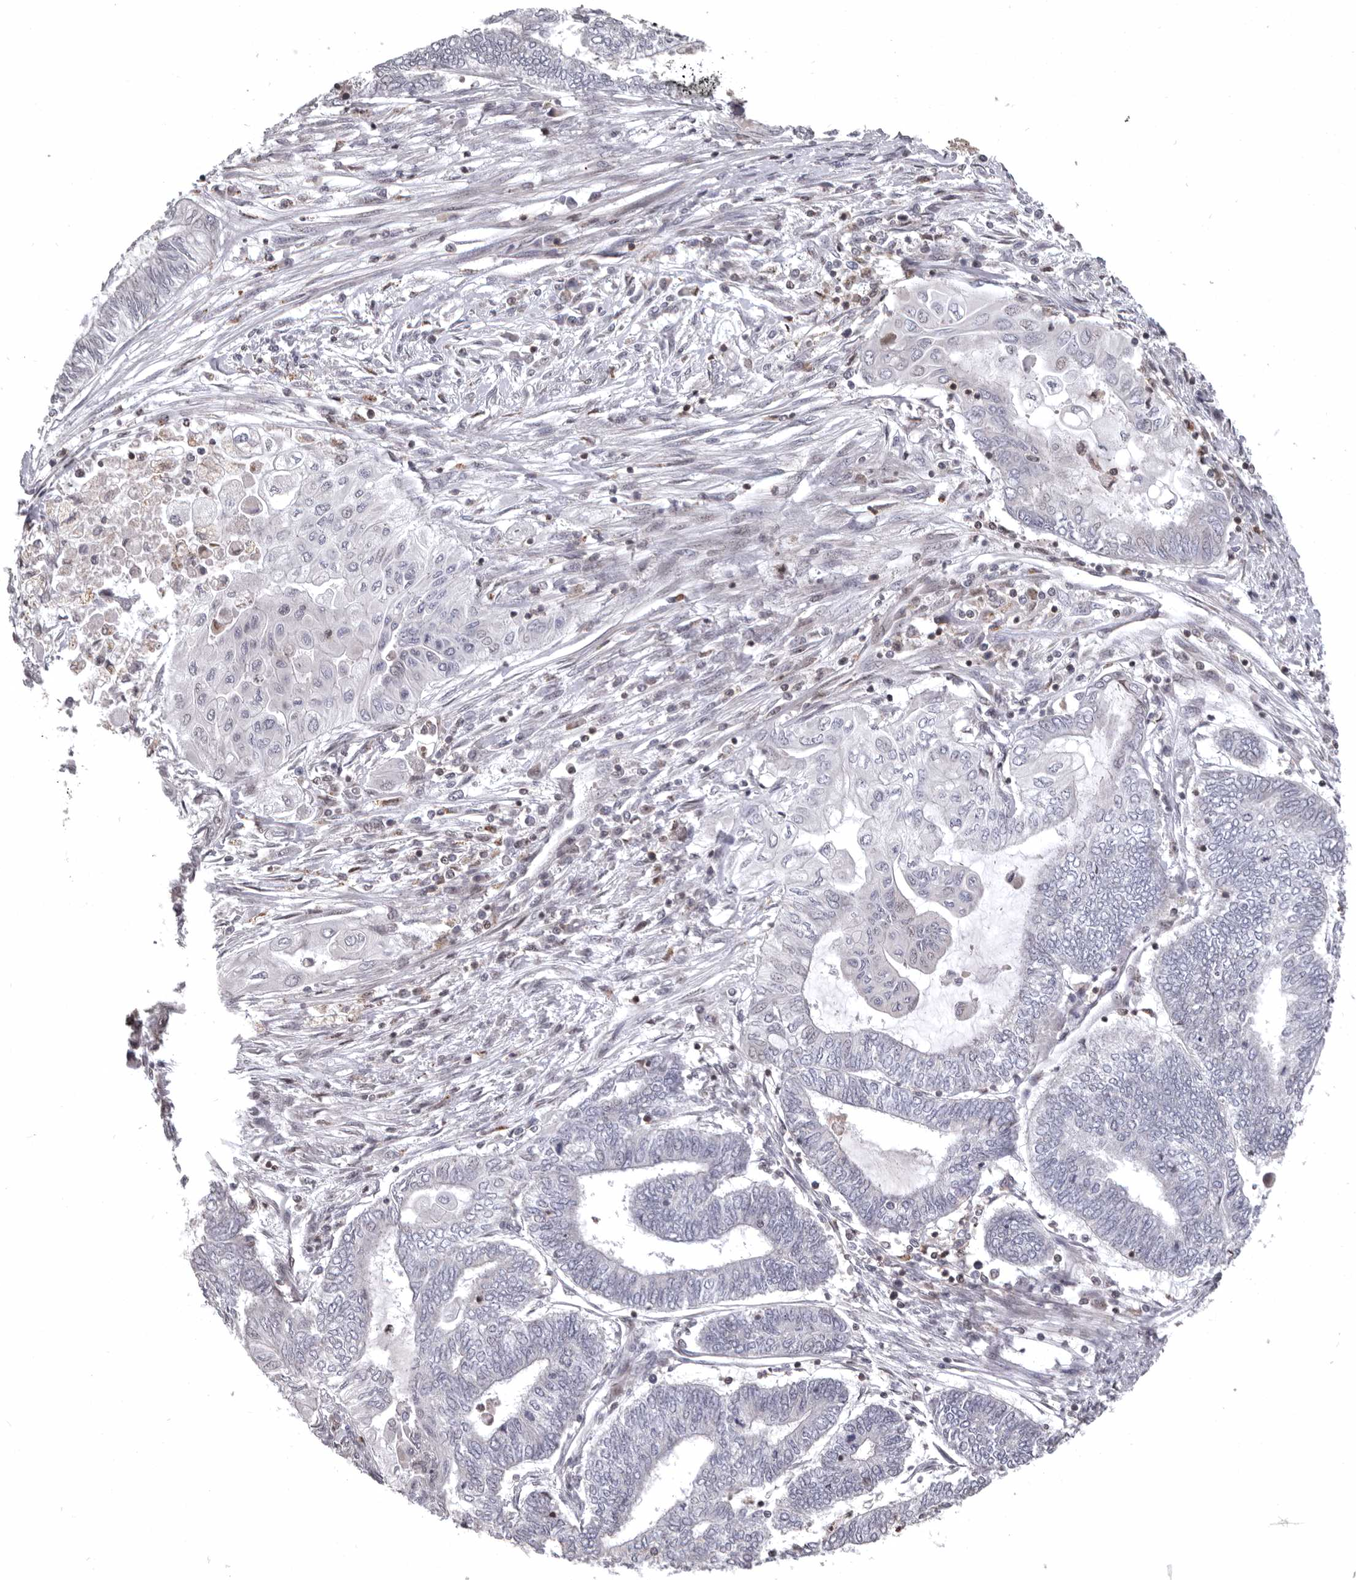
{"staining": {"intensity": "negative", "quantity": "none", "location": "none"}, "tissue": "endometrial cancer", "cell_type": "Tumor cells", "image_type": "cancer", "snomed": [{"axis": "morphology", "description": "Adenocarcinoma, NOS"}, {"axis": "topography", "description": "Uterus"}, {"axis": "topography", "description": "Endometrium"}], "caption": "IHC of endometrial cancer (adenocarcinoma) reveals no expression in tumor cells.", "gene": "AZIN1", "patient": {"sex": "female", "age": 70}}